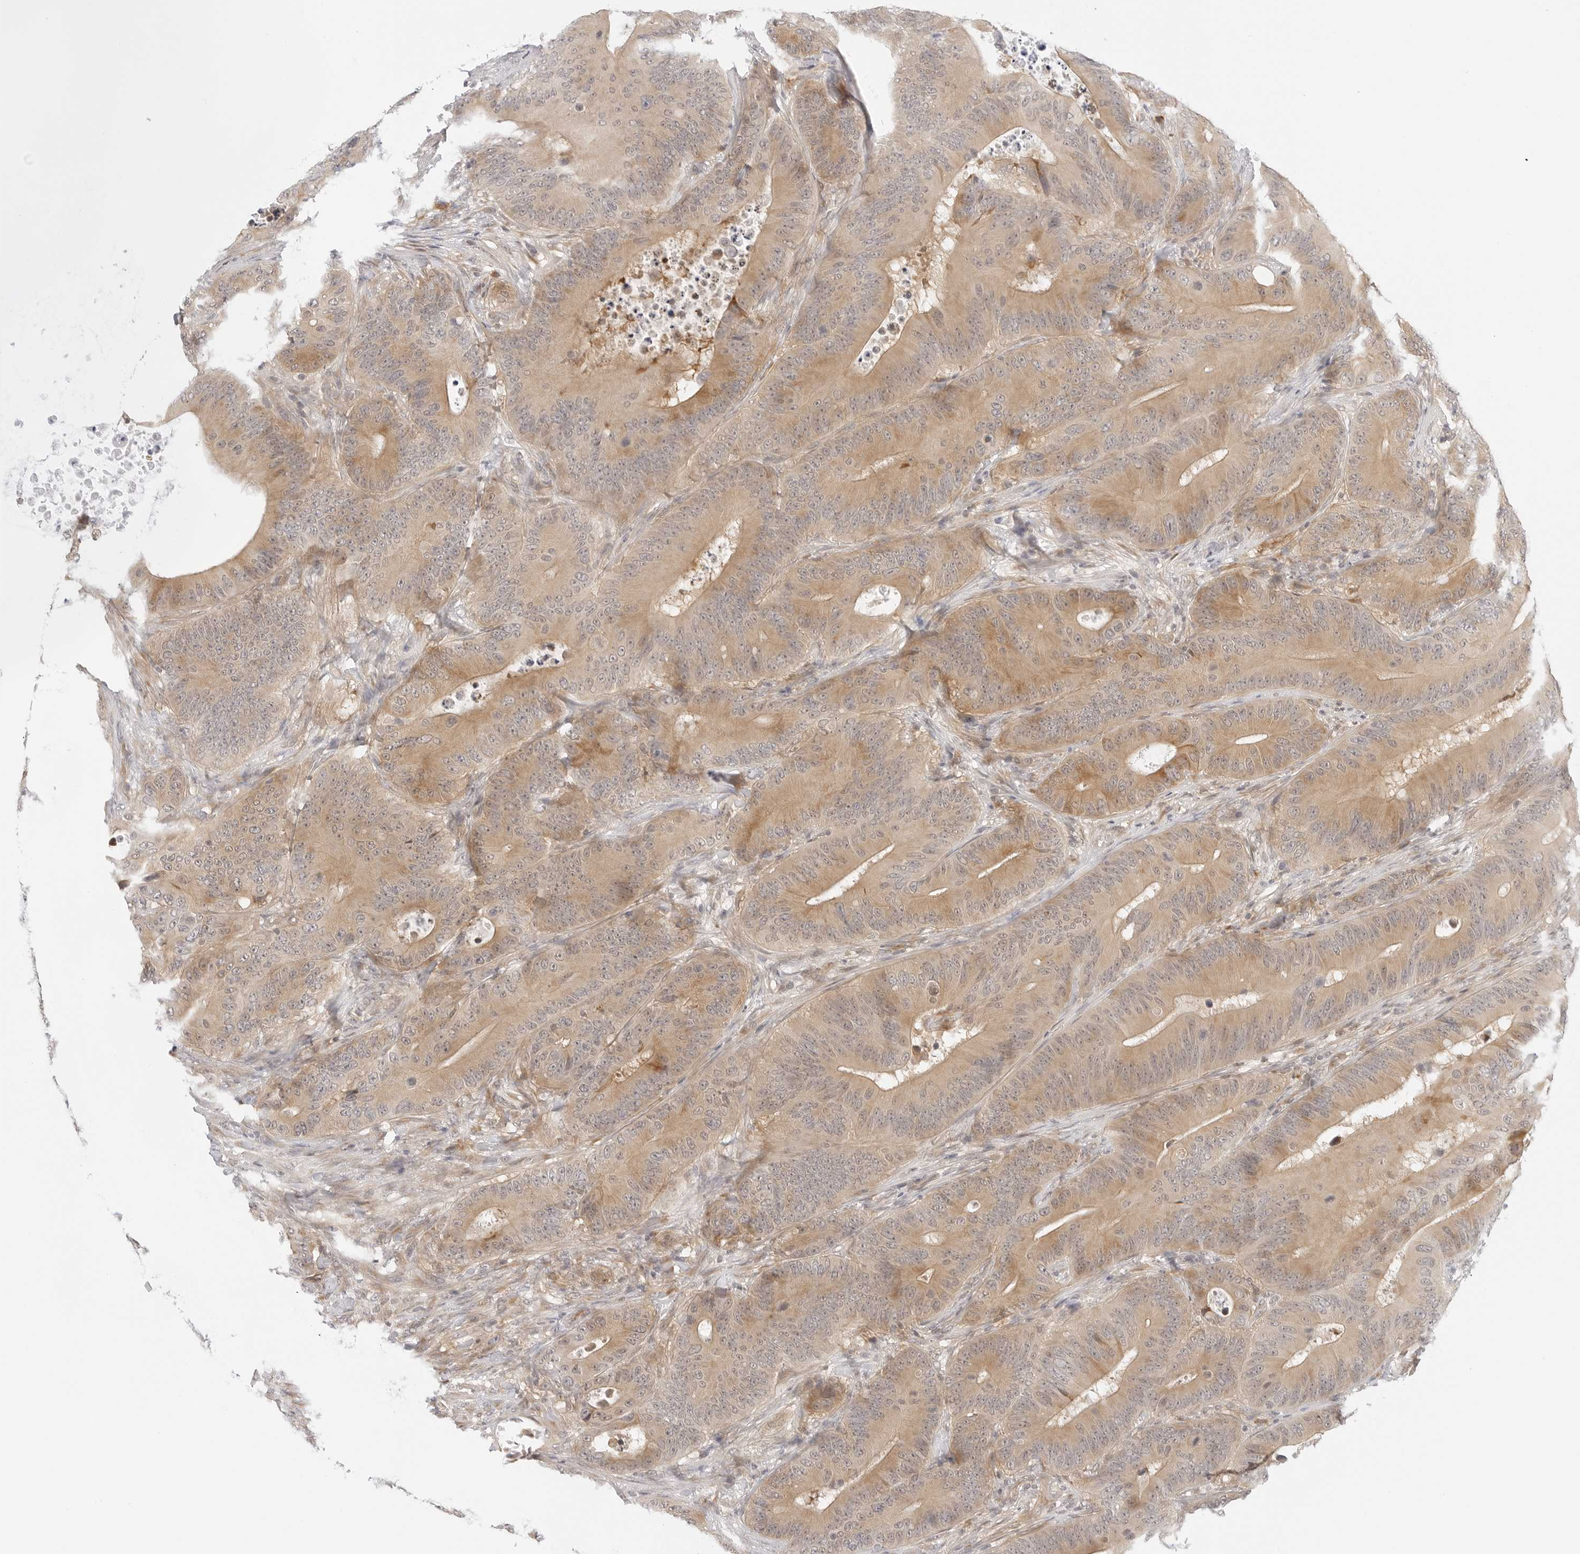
{"staining": {"intensity": "moderate", "quantity": ">75%", "location": "cytoplasmic/membranous"}, "tissue": "colorectal cancer", "cell_type": "Tumor cells", "image_type": "cancer", "snomed": [{"axis": "morphology", "description": "Adenocarcinoma, NOS"}, {"axis": "topography", "description": "Colon"}], "caption": "Approximately >75% of tumor cells in colorectal cancer demonstrate moderate cytoplasmic/membranous protein expression as visualized by brown immunohistochemical staining.", "gene": "TCP1", "patient": {"sex": "male", "age": 83}}